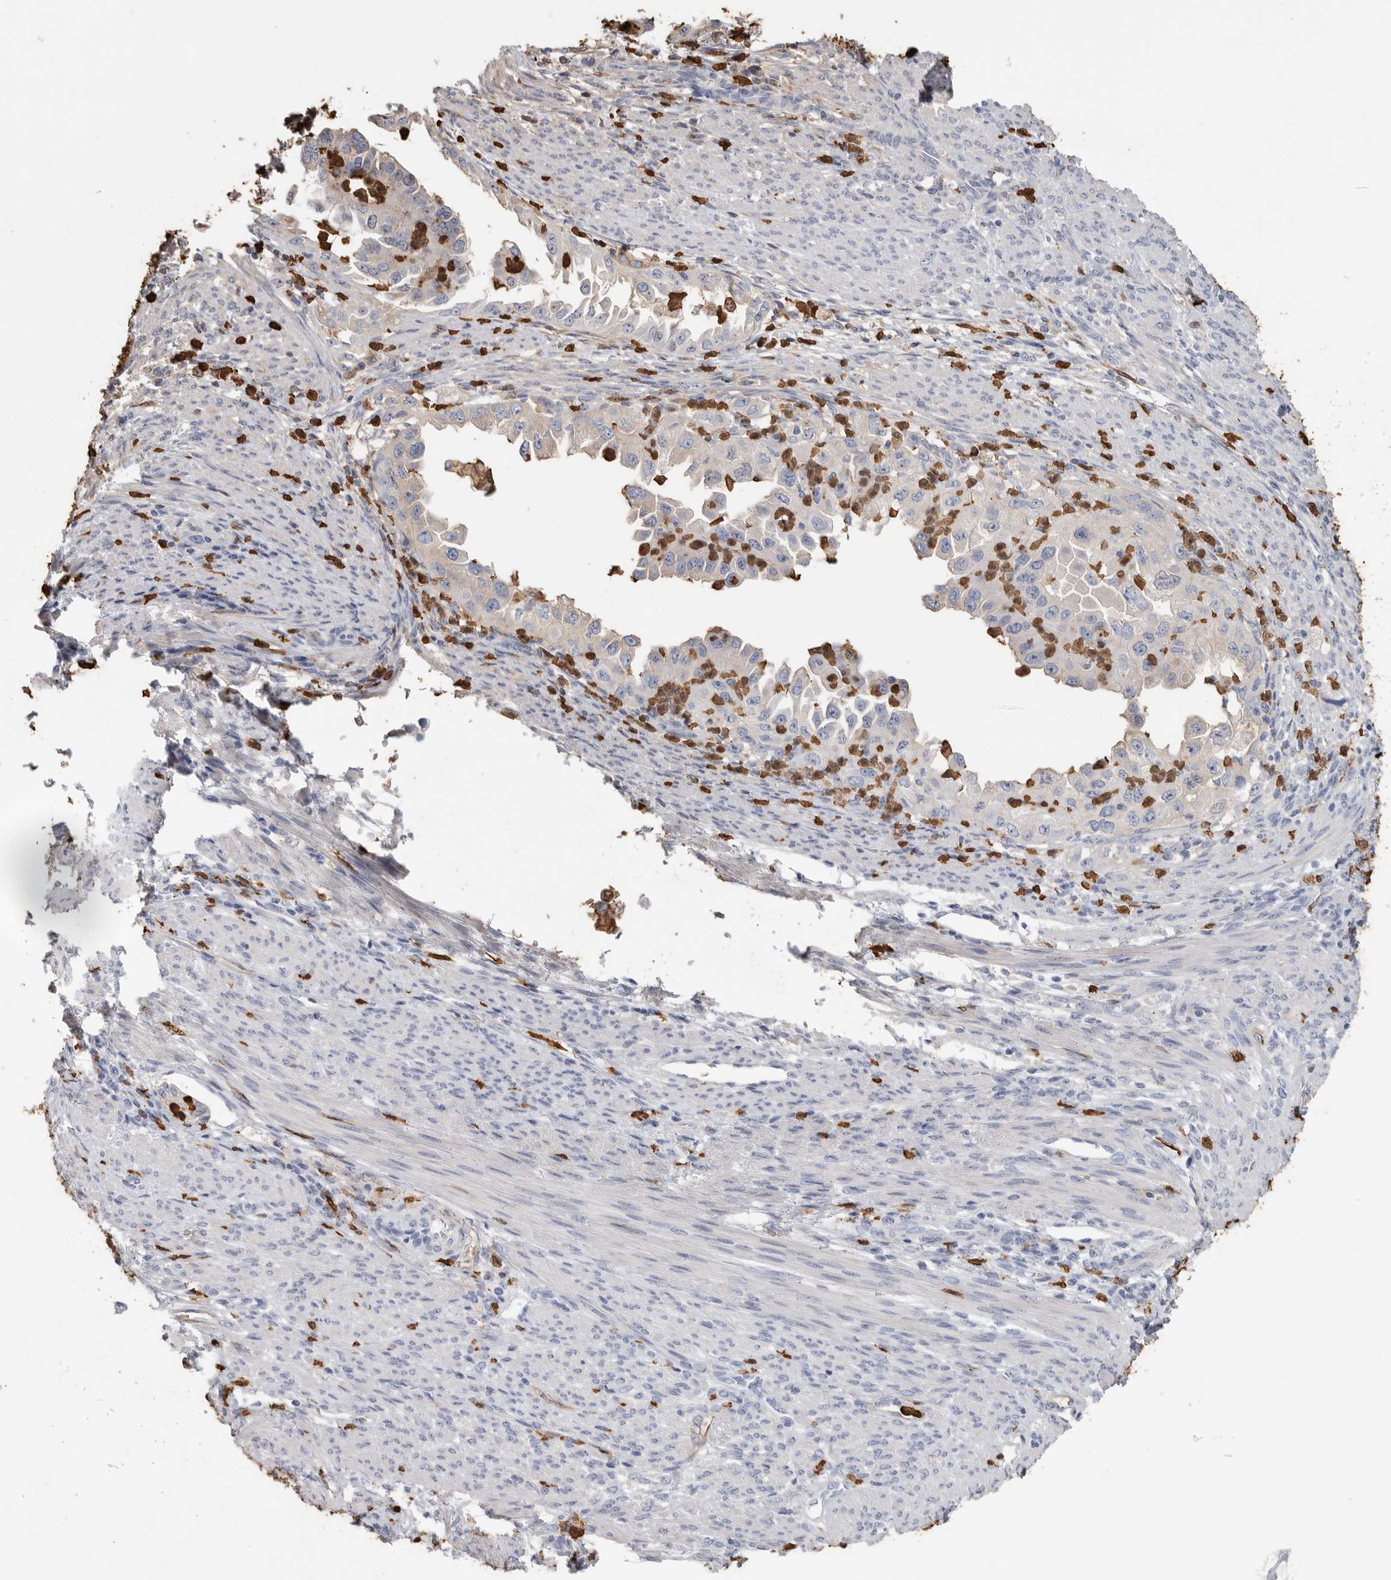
{"staining": {"intensity": "negative", "quantity": "none", "location": "none"}, "tissue": "endometrial cancer", "cell_type": "Tumor cells", "image_type": "cancer", "snomed": [{"axis": "morphology", "description": "Adenocarcinoma, NOS"}, {"axis": "topography", "description": "Endometrium"}], "caption": "Human endometrial adenocarcinoma stained for a protein using IHC shows no staining in tumor cells.", "gene": "CYB561D1", "patient": {"sex": "female", "age": 85}}